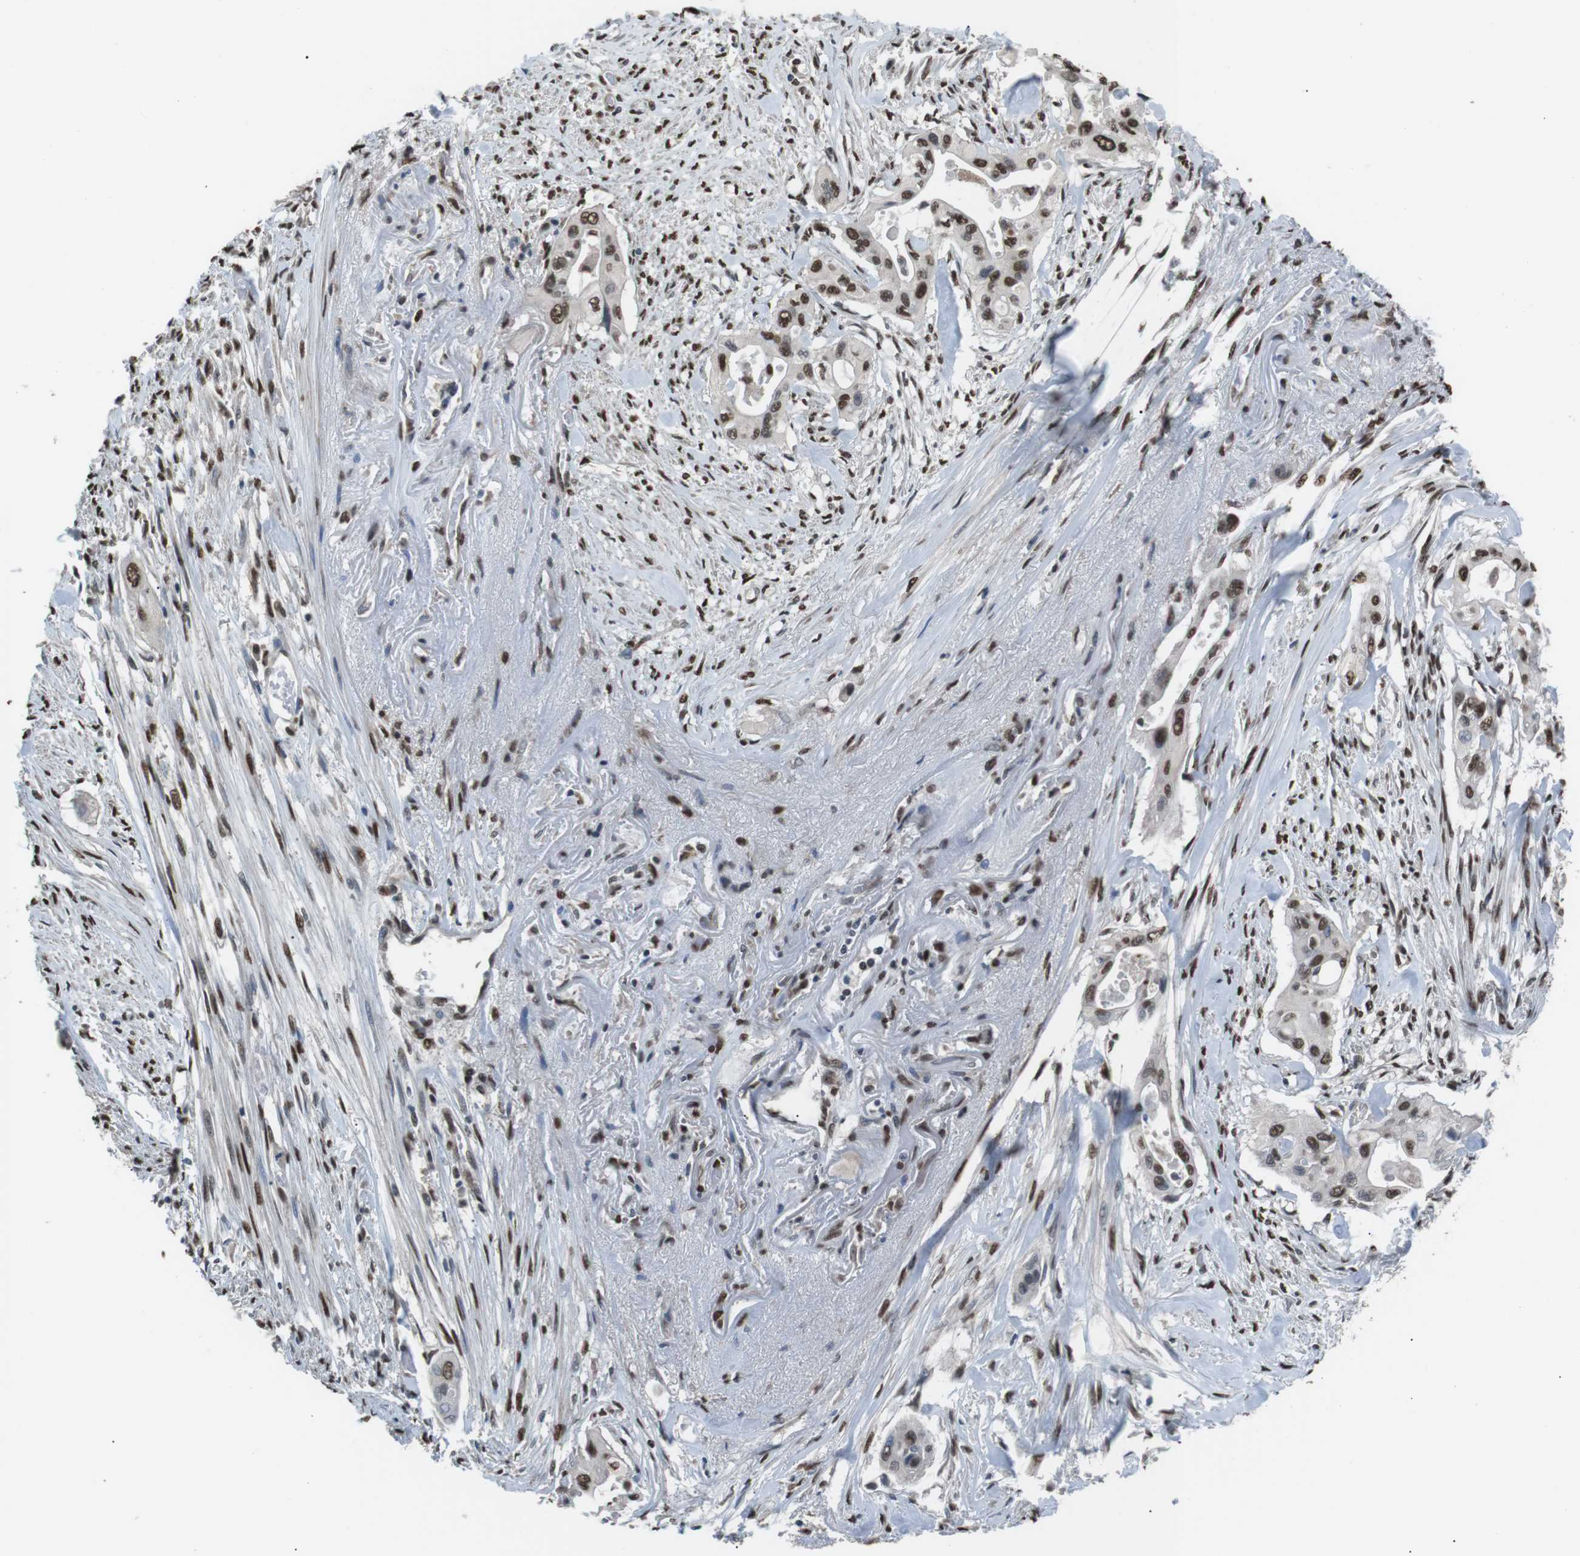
{"staining": {"intensity": "moderate", "quantity": ">75%", "location": "nuclear"}, "tissue": "pancreatic cancer", "cell_type": "Tumor cells", "image_type": "cancer", "snomed": [{"axis": "morphology", "description": "Adenocarcinoma, NOS"}, {"axis": "topography", "description": "Pancreas"}], "caption": "Tumor cells demonstrate moderate nuclear staining in about >75% of cells in pancreatic cancer.", "gene": "SRPK2", "patient": {"sex": "male", "age": 77}}